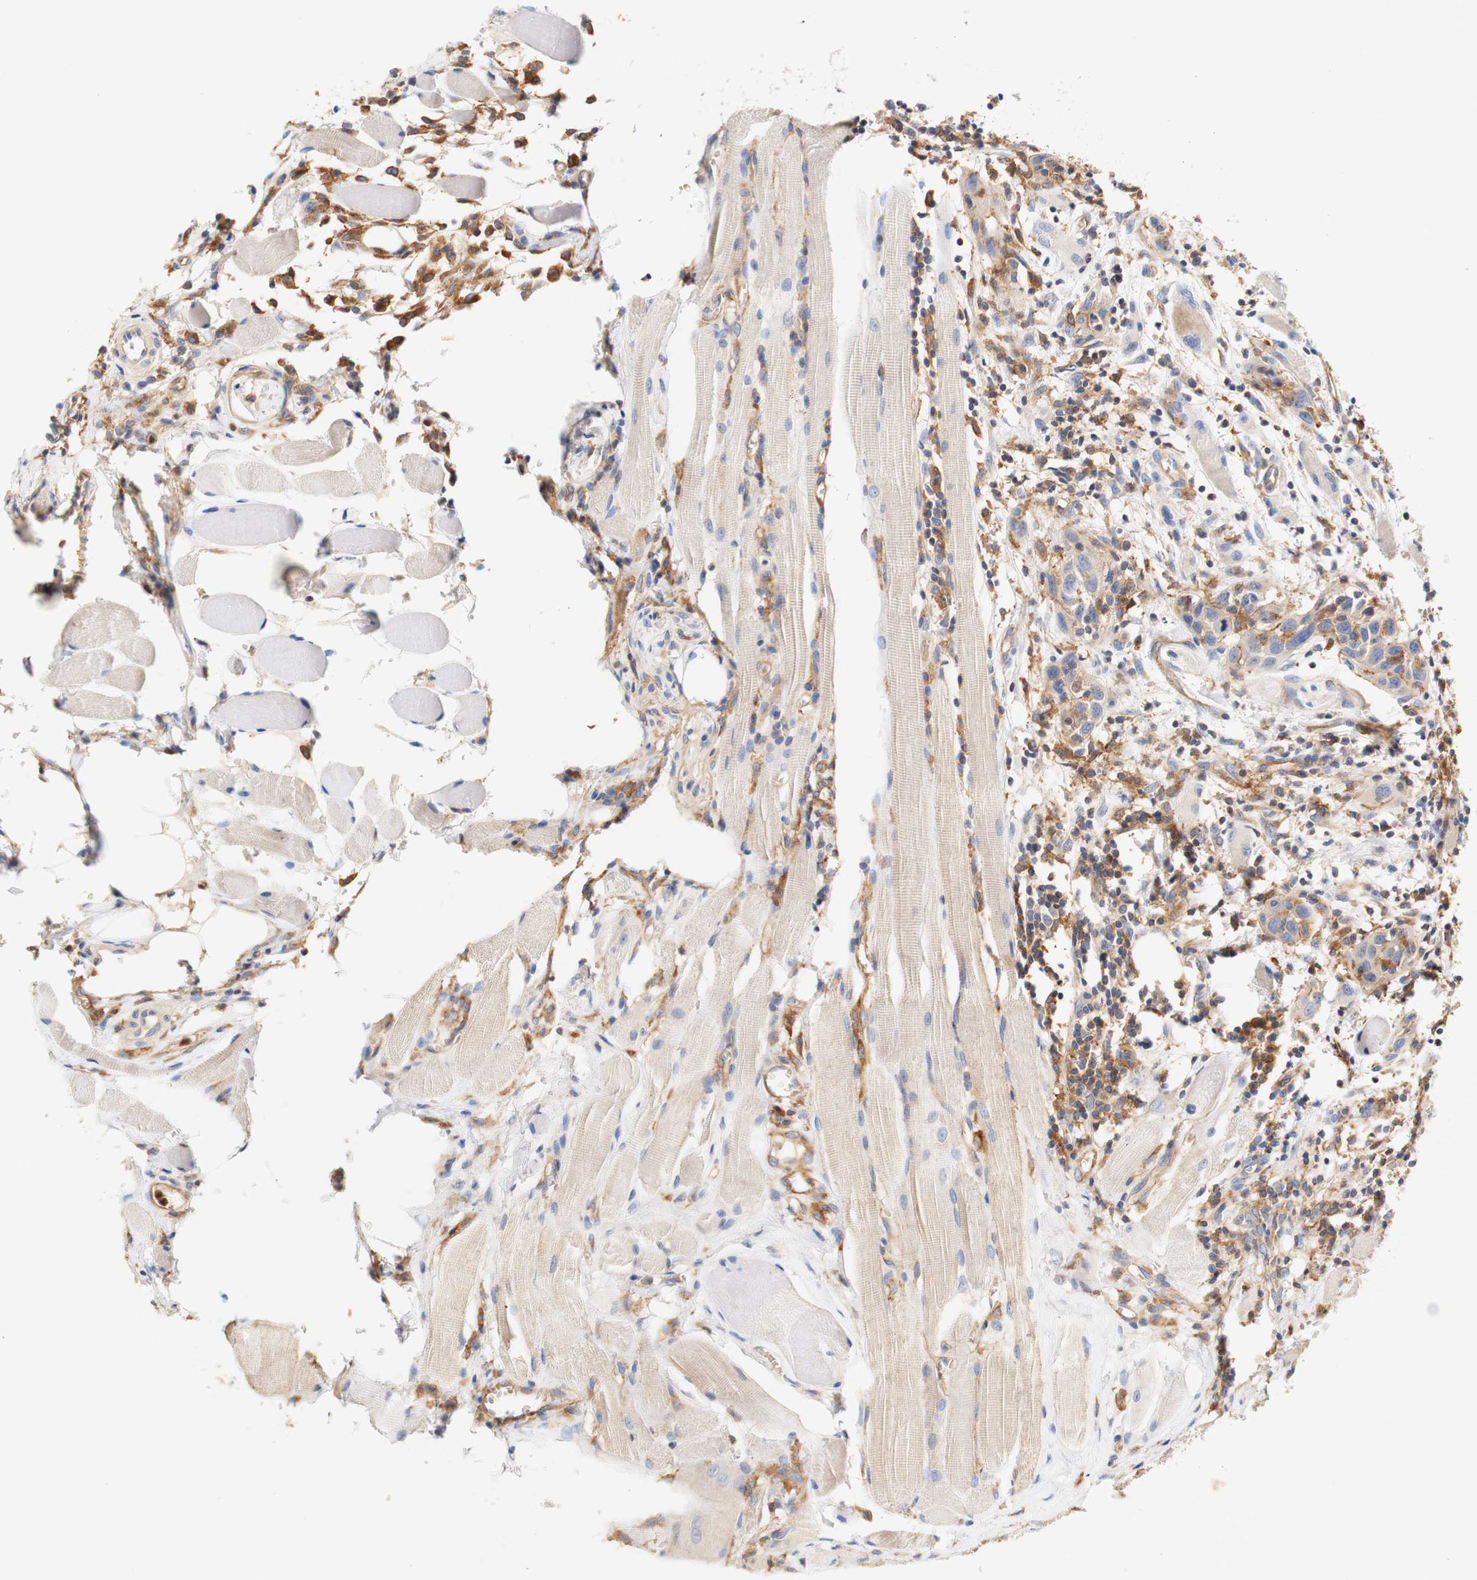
{"staining": {"intensity": "weak", "quantity": "25%-75%", "location": "cytoplasmic/membranous"}, "tissue": "head and neck cancer", "cell_type": "Tumor cells", "image_type": "cancer", "snomed": [{"axis": "morphology", "description": "Squamous cell carcinoma, NOS"}, {"axis": "topography", "description": "Oral tissue"}, {"axis": "topography", "description": "Head-Neck"}], "caption": "The histopathology image reveals staining of head and neck cancer (squamous cell carcinoma), revealing weak cytoplasmic/membranous protein expression (brown color) within tumor cells.", "gene": "PCDH7", "patient": {"sex": "female", "age": 50}}